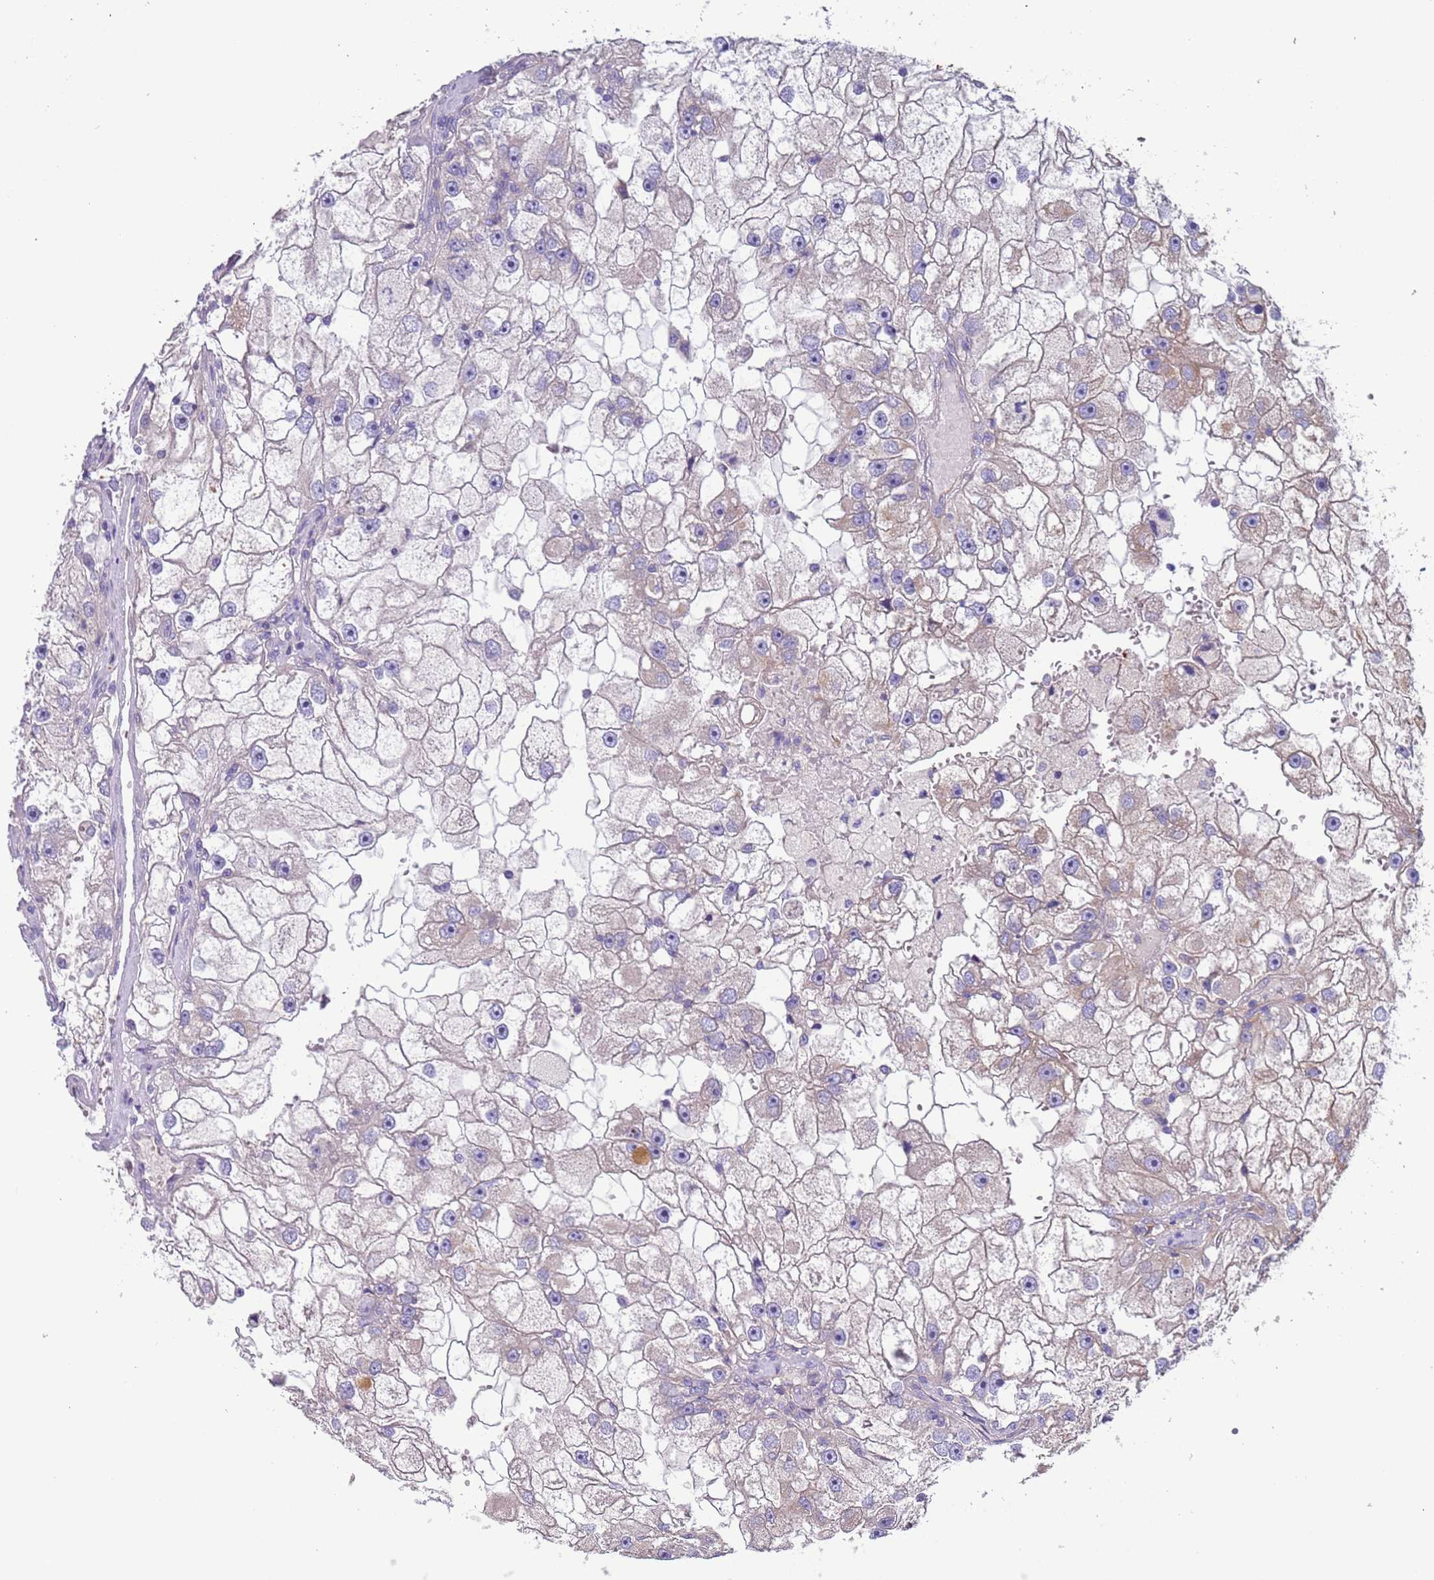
{"staining": {"intensity": "negative", "quantity": "none", "location": "none"}, "tissue": "renal cancer", "cell_type": "Tumor cells", "image_type": "cancer", "snomed": [{"axis": "morphology", "description": "Adenocarcinoma, NOS"}, {"axis": "topography", "description": "Kidney"}], "caption": "This is an immunohistochemistry histopathology image of human renal cancer. There is no staining in tumor cells.", "gene": "LAMB4", "patient": {"sex": "male", "age": 63}}